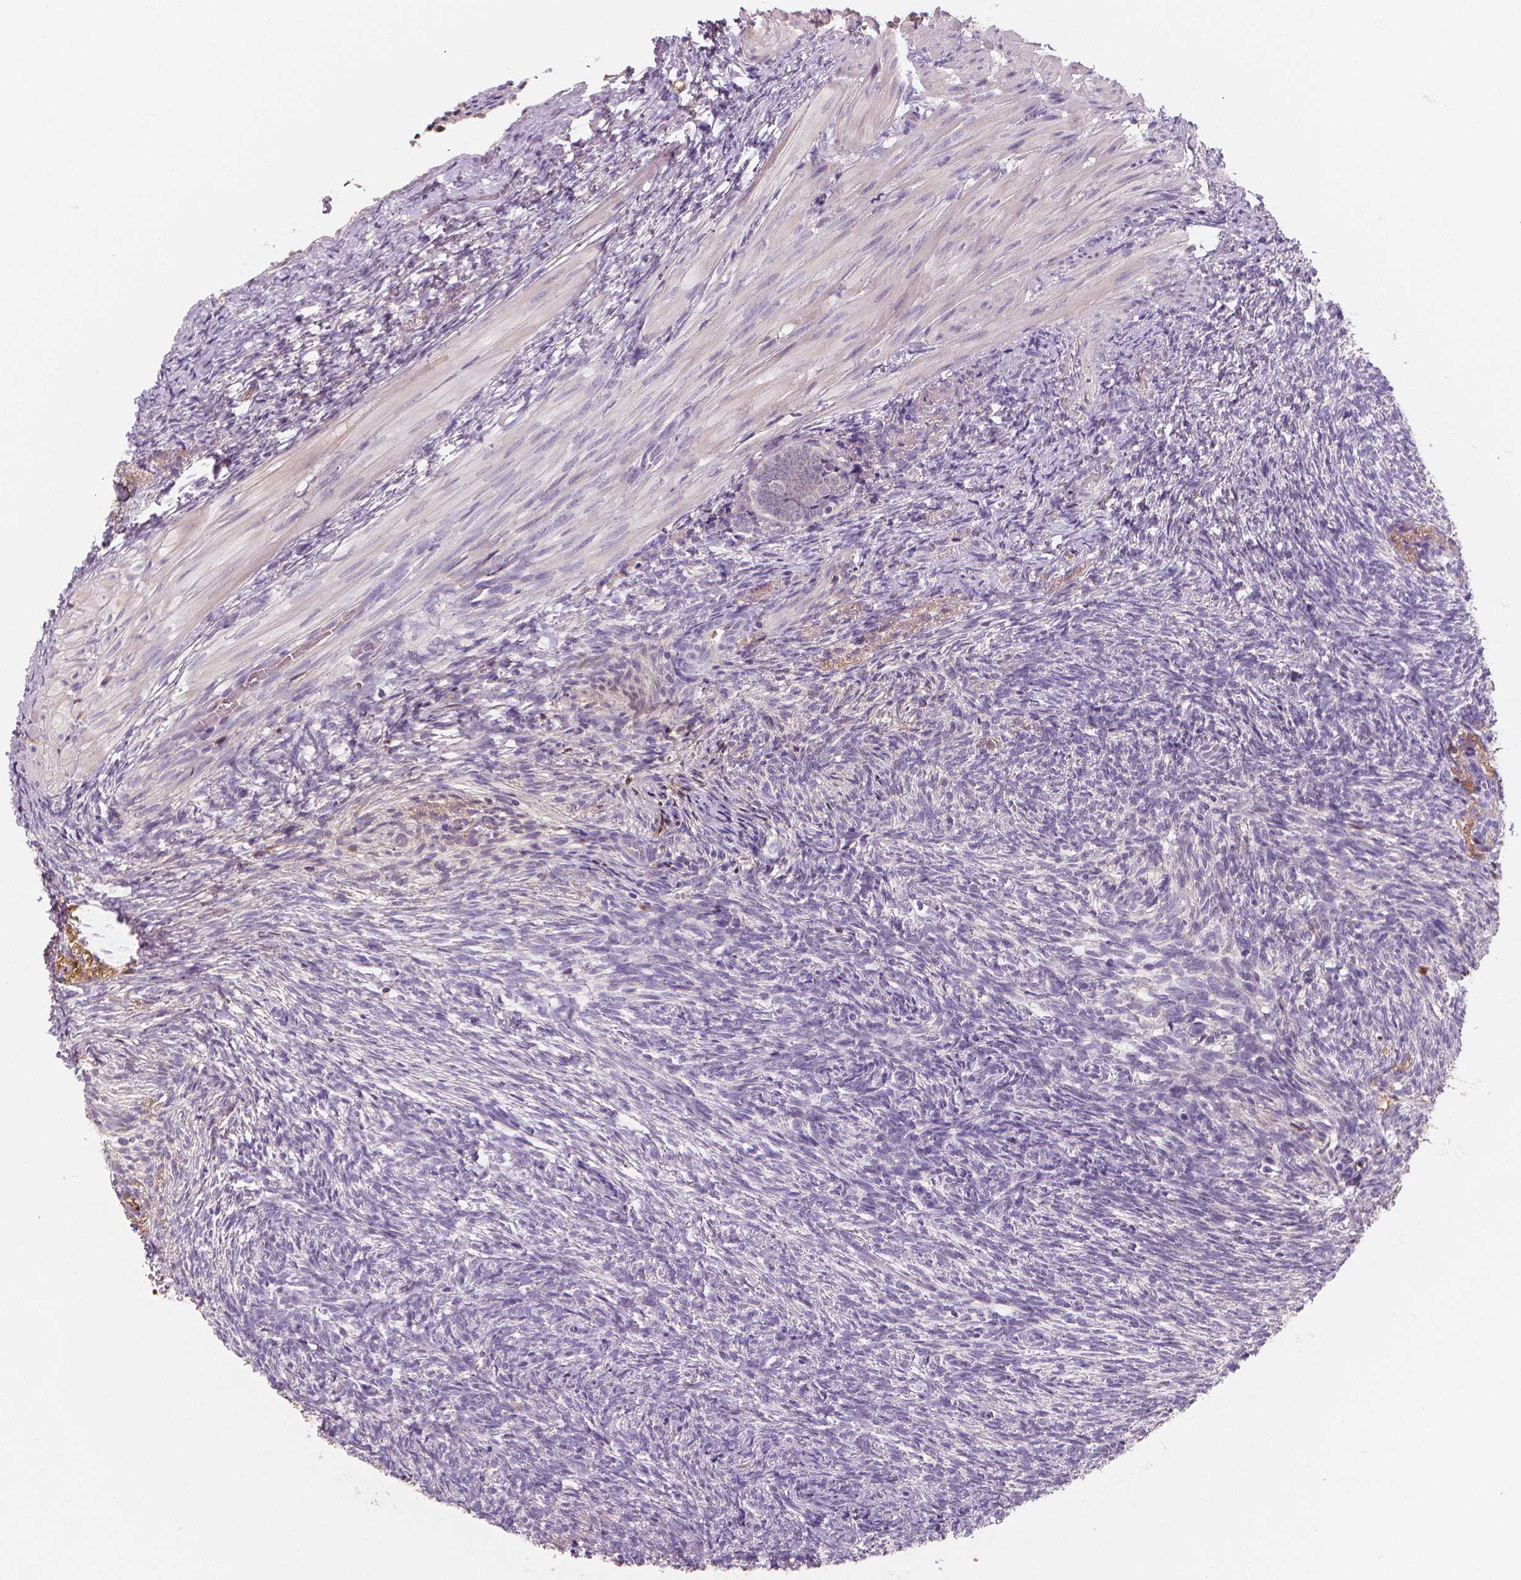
{"staining": {"intensity": "negative", "quantity": "none", "location": "none"}, "tissue": "ovary", "cell_type": "Follicle cells", "image_type": "normal", "snomed": [{"axis": "morphology", "description": "Normal tissue, NOS"}, {"axis": "topography", "description": "Ovary"}], "caption": "This is a photomicrograph of immunohistochemistry (IHC) staining of unremarkable ovary, which shows no positivity in follicle cells. (IHC, brightfield microscopy, high magnification).", "gene": "APOA4", "patient": {"sex": "female", "age": 46}}